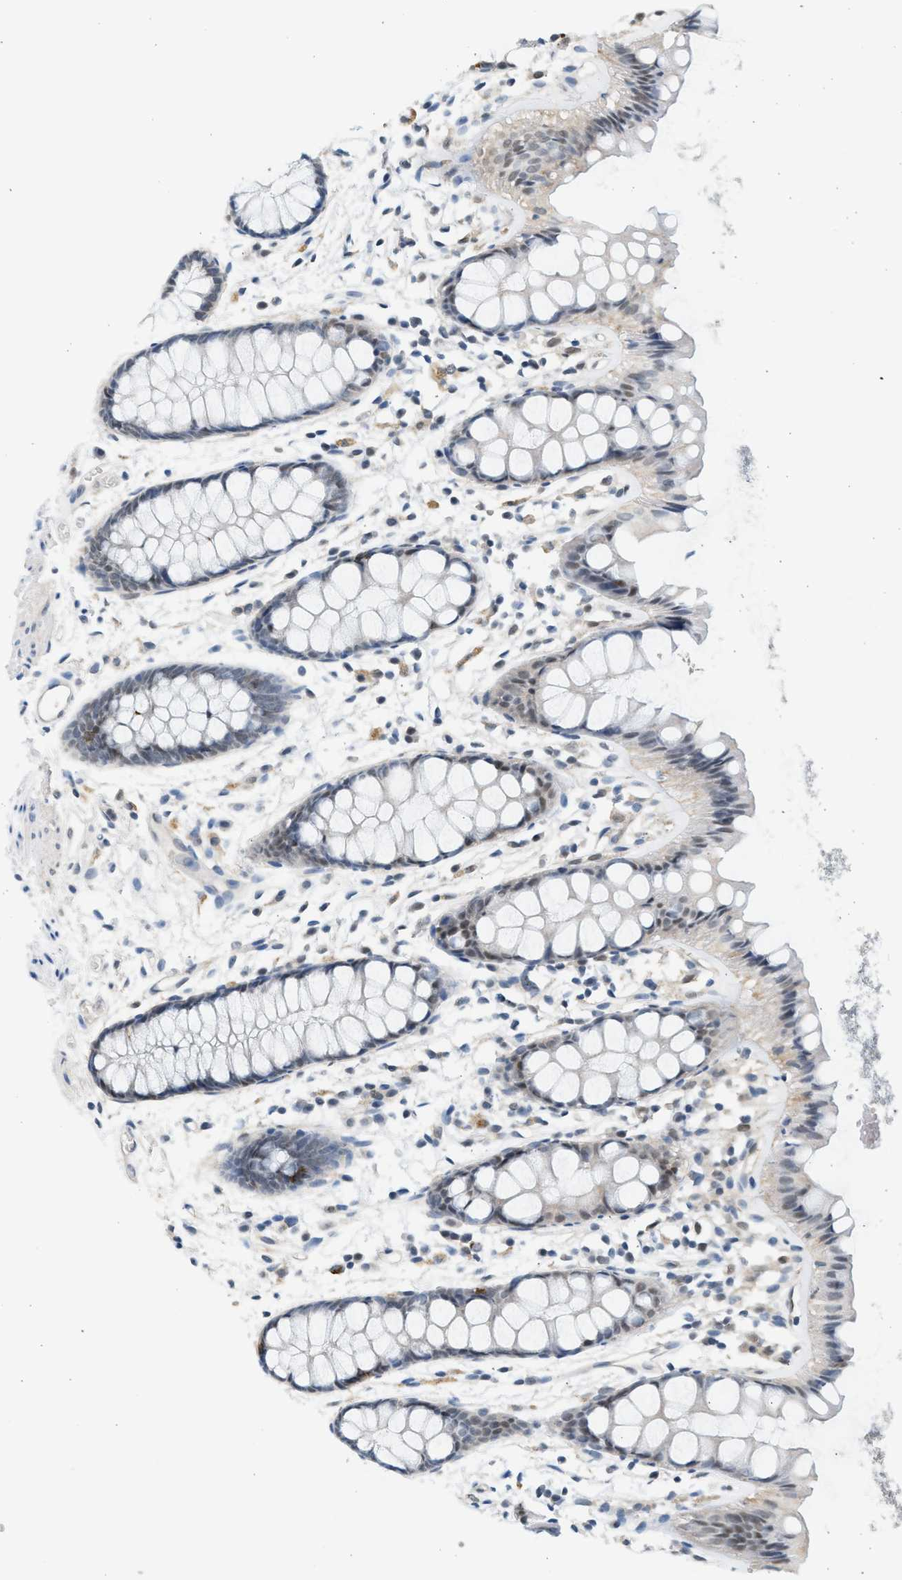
{"staining": {"intensity": "weak", "quantity": "25%-75%", "location": "nuclear"}, "tissue": "rectum", "cell_type": "Glandular cells", "image_type": "normal", "snomed": [{"axis": "morphology", "description": "Normal tissue, NOS"}, {"axis": "topography", "description": "Rectum"}], "caption": "IHC image of normal rectum: rectum stained using immunohistochemistry (IHC) shows low levels of weak protein expression localized specifically in the nuclear of glandular cells, appearing as a nuclear brown color.", "gene": "HIPK1", "patient": {"sex": "female", "age": 66}}